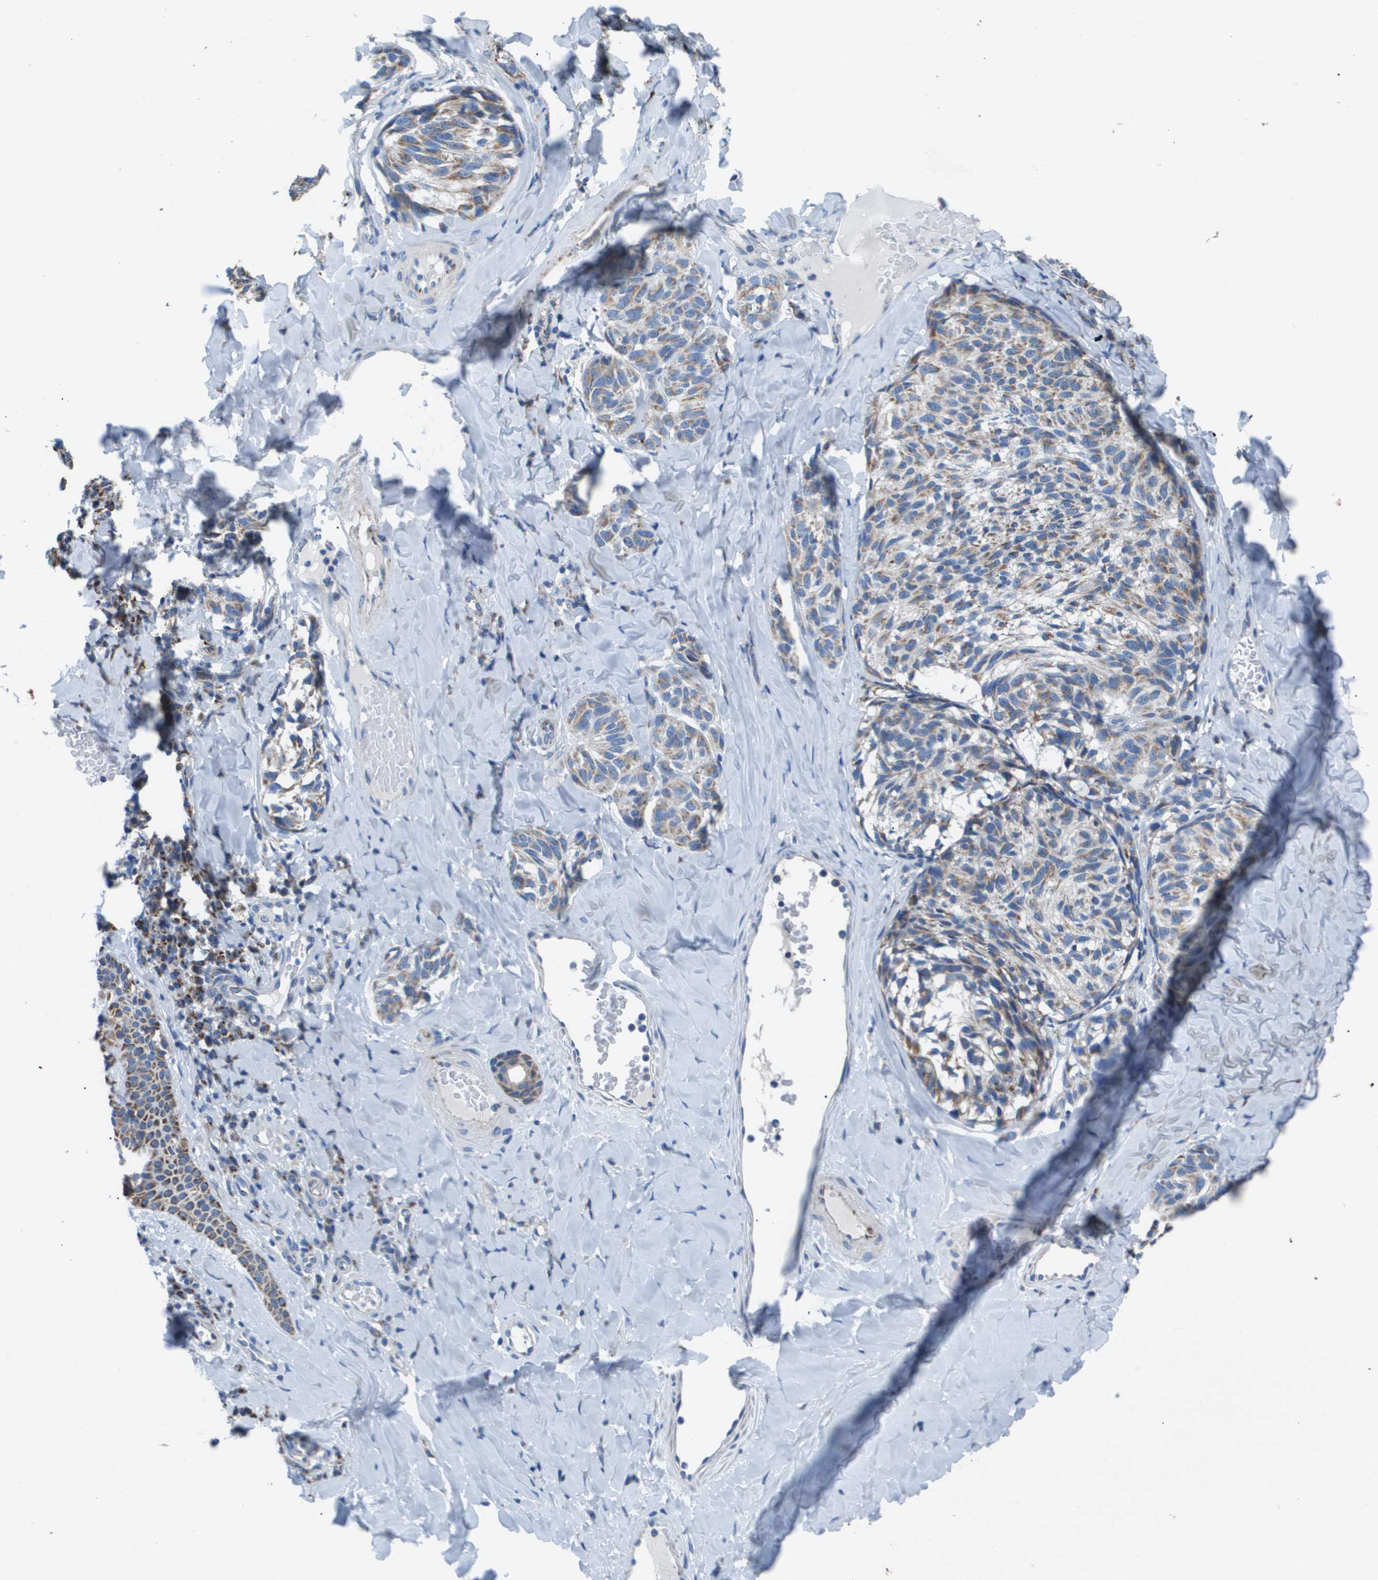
{"staining": {"intensity": "moderate", "quantity": ">75%", "location": "cytoplasmic/membranous"}, "tissue": "melanoma", "cell_type": "Tumor cells", "image_type": "cancer", "snomed": [{"axis": "morphology", "description": "Malignant melanoma, NOS"}, {"axis": "topography", "description": "Skin"}], "caption": "Malignant melanoma stained with a protein marker demonstrates moderate staining in tumor cells.", "gene": "ZDHHC3", "patient": {"sex": "female", "age": 73}}